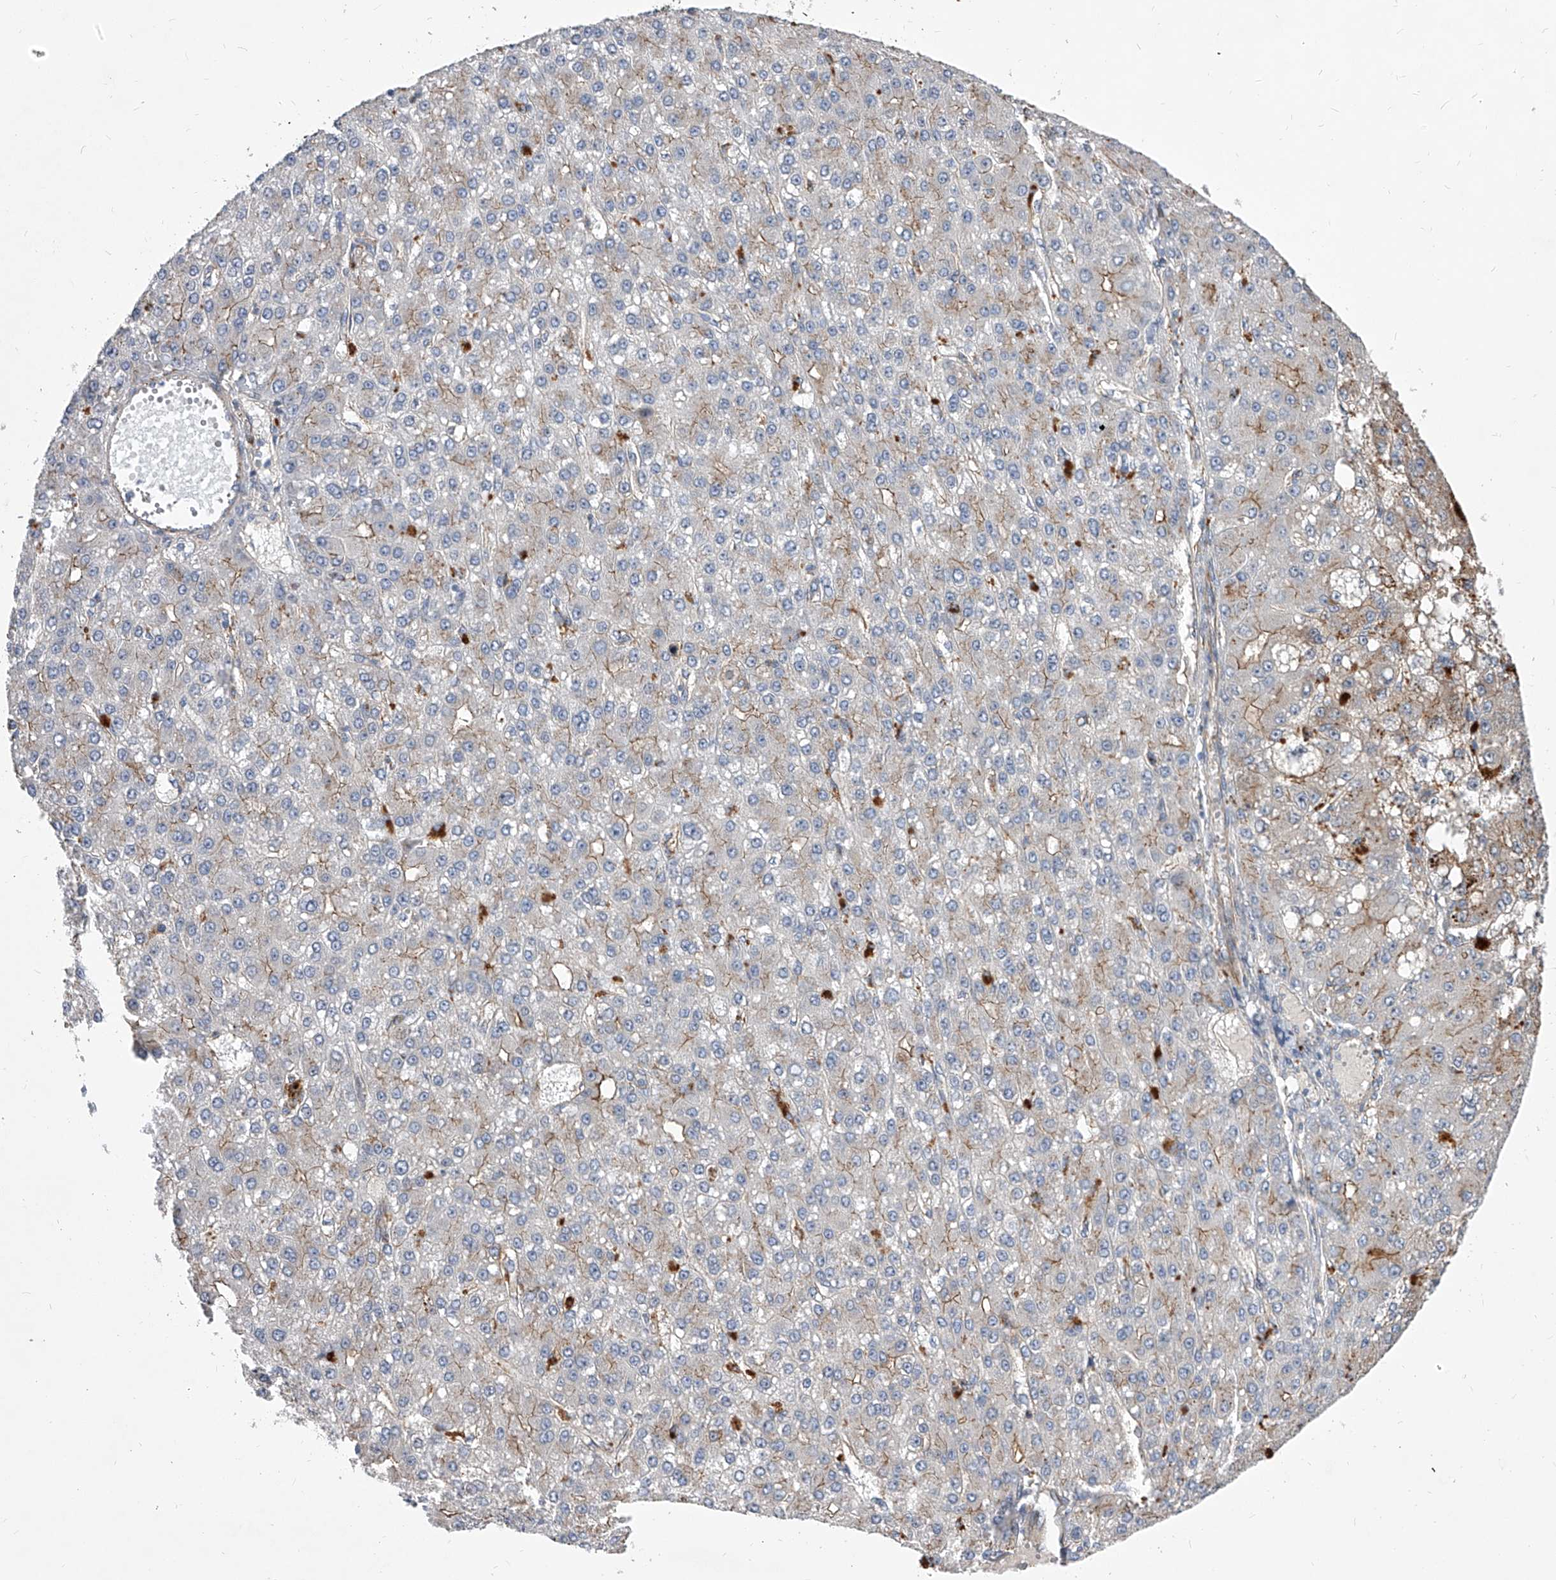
{"staining": {"intensity": "moderate", "quantity": "<25%", "location": "cytoplasmic/membranous"}, "tissue": "liver cancer", "cell_type": "Tumor cells", "image_type": "cancer", "snomed": [{"axis": "morphology", "description": "Carcinoma, Hepatocellular, NOS"}, {"axis": "topography", "description": "Liver"}], "caption": "Immunohistochemical staining of human liver cancer shows low levels of moderate cytoplasmic/membranous staining in about <25% of tumor cells.", "gene": "MINDY4", "patient": {"sex": "male", "age": 67}}